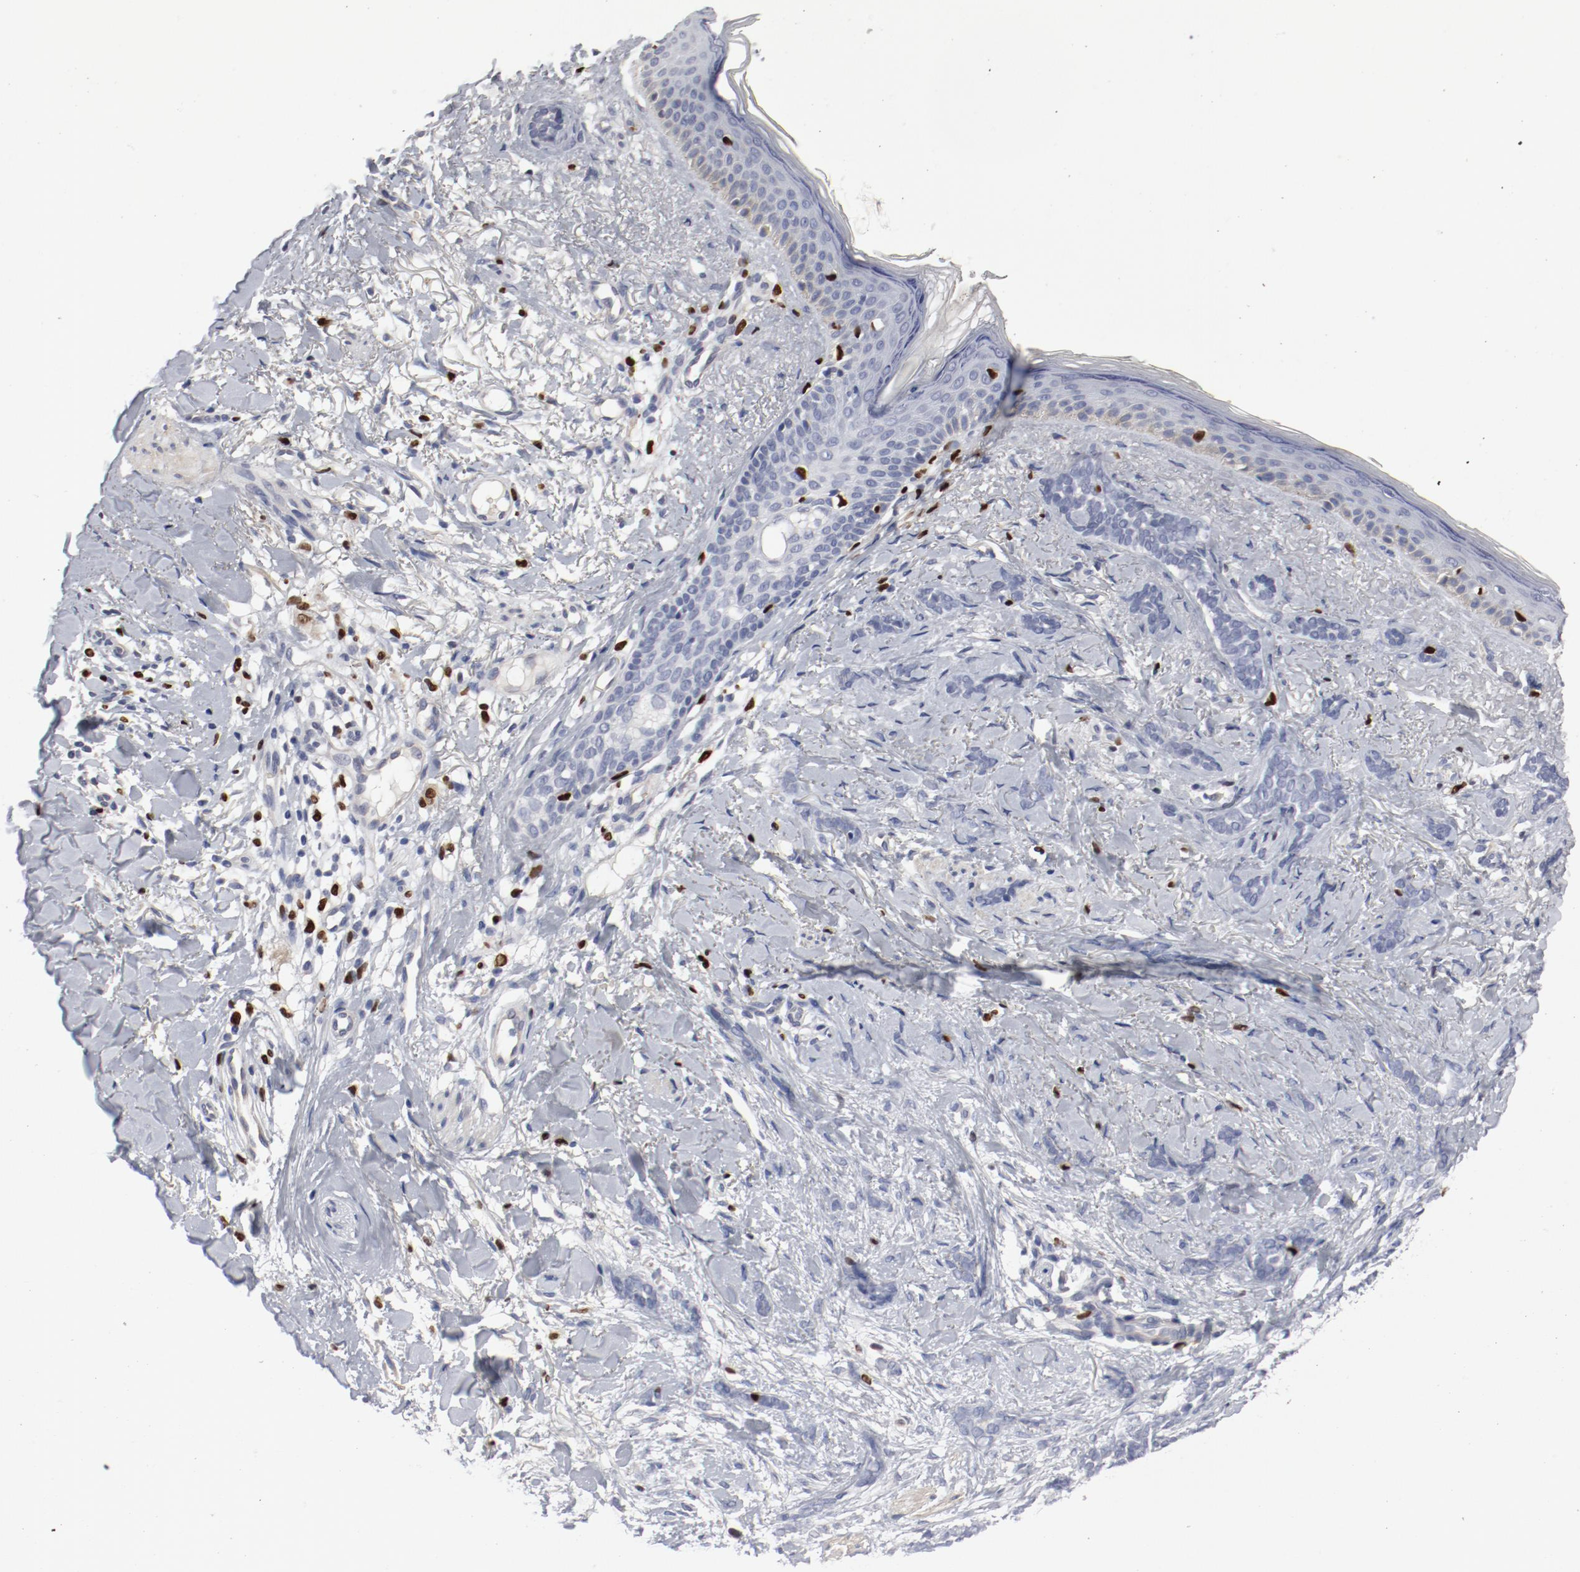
{"staining": {"intensity": "negative", "quantity": "none", "location": "none"}, "tissue": "skin cancer", "cell_type": "Tumor cells", "image_type": "cancer", "snomed": [{"axis": "morphology", "description": "Basal cell carcinoma"}, {"axis": "topography", "description": "Skin"}], "caption": "High power microscopy photomicrograph of an IHC histopathology image of skin cancer (basal cell carcinoma), revealing no significant positivity in tumor cells.", "gene": "SPI1", "patient": {"sex": "female", "age": 37}}